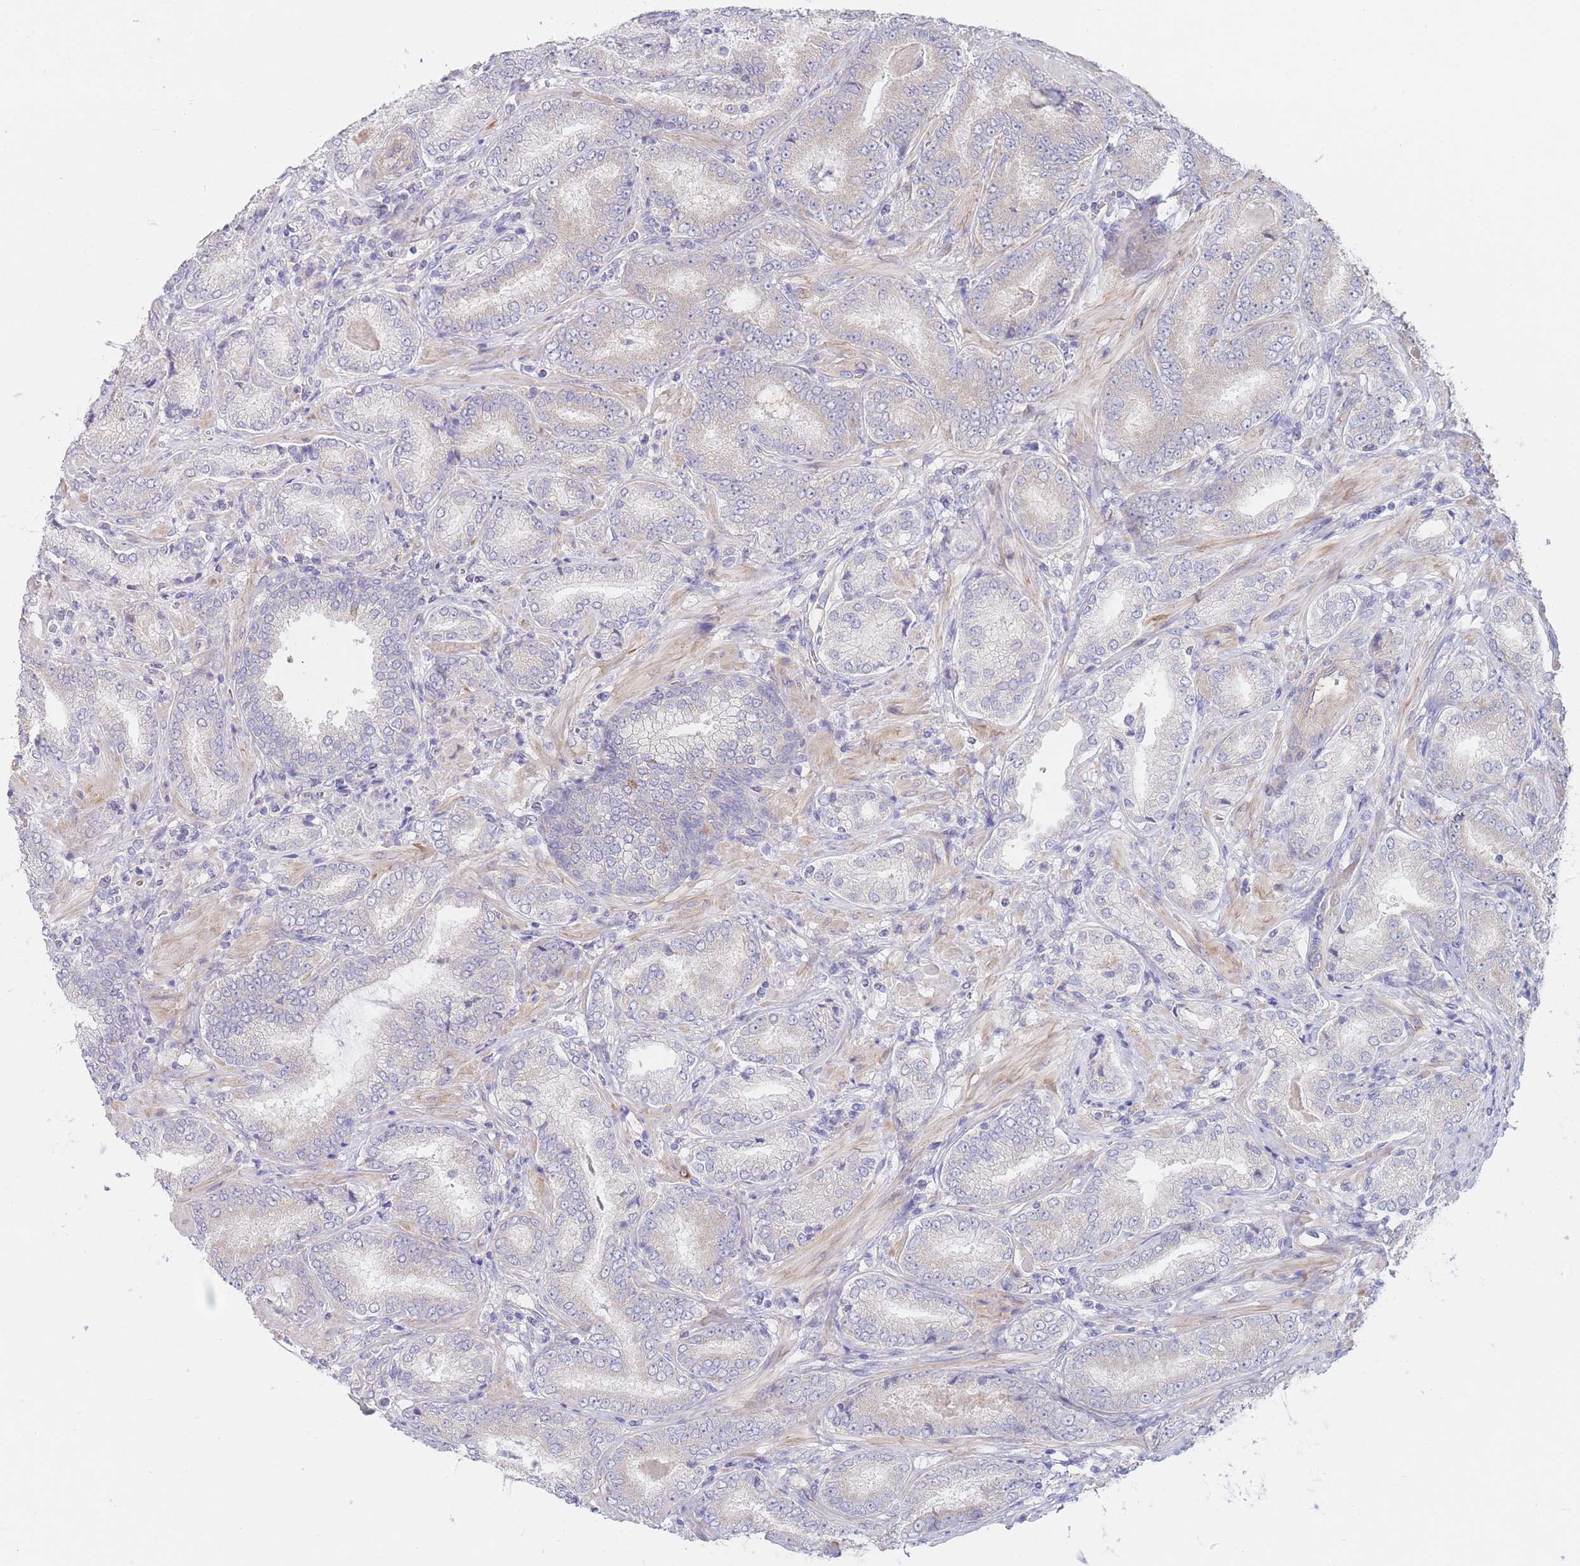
{"staining": {"intensity": "negative", "quantity": "none", "location": "none"}, "tissue": "prostate cancer", "cell_type": "Tumor cells", "image_type": "cancer", "snomed": [{"axis": "morphology", "description": "Adenocarcinoma, High grade"}, {"axis": "topography", "description": "Prostate"}], "caption": "A micrograph of prostate high-grade adenocarcinoma stained for a protein exhibits no brown staining in tumor cells.", "gene": "ZNF281", "patient": {"sex": "male", "age": 72}}